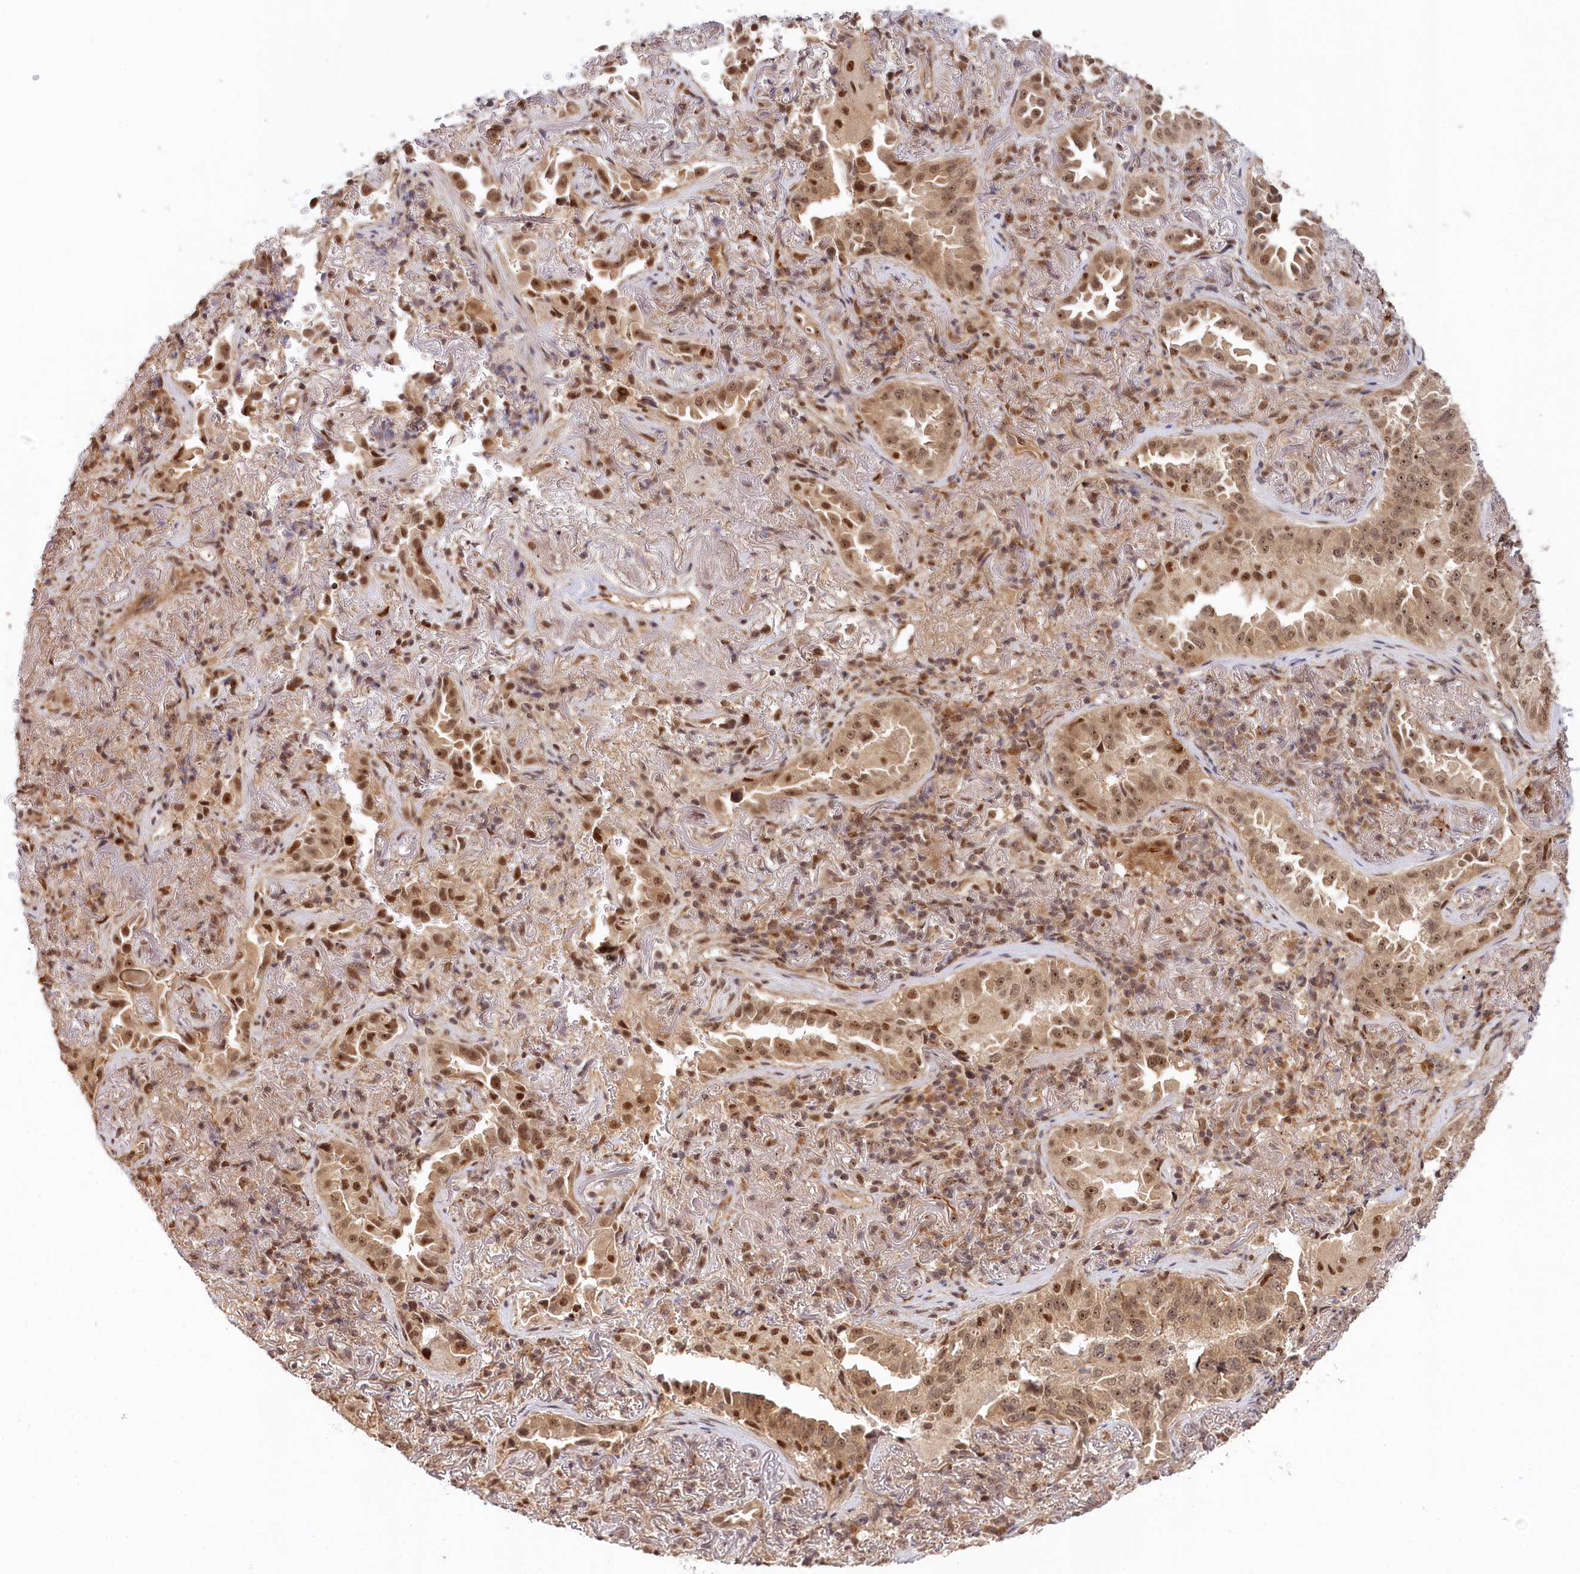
{"staining": {"intensity": "moderate", "quantity": ">75%", "location": "cytoplasmic/membranous,nuclear"}, "tissue": "lung cancer", "cell_type": "Tumor cells", "image_type": "cancer", "snomed": [{"axis": "morphology", "description": "Adenocarcinoma, NOS"}, {"axis": "topography", "description": "Lung"}], "caption": "Lung adenocarcinoma stained for a protein (brown) reveals moderate cytoplasmic/membranous and nuclear positive expression in about >75% of tumor cells.", "gene": "WAPL", "patient": {"sex": "female", "age": 69}}